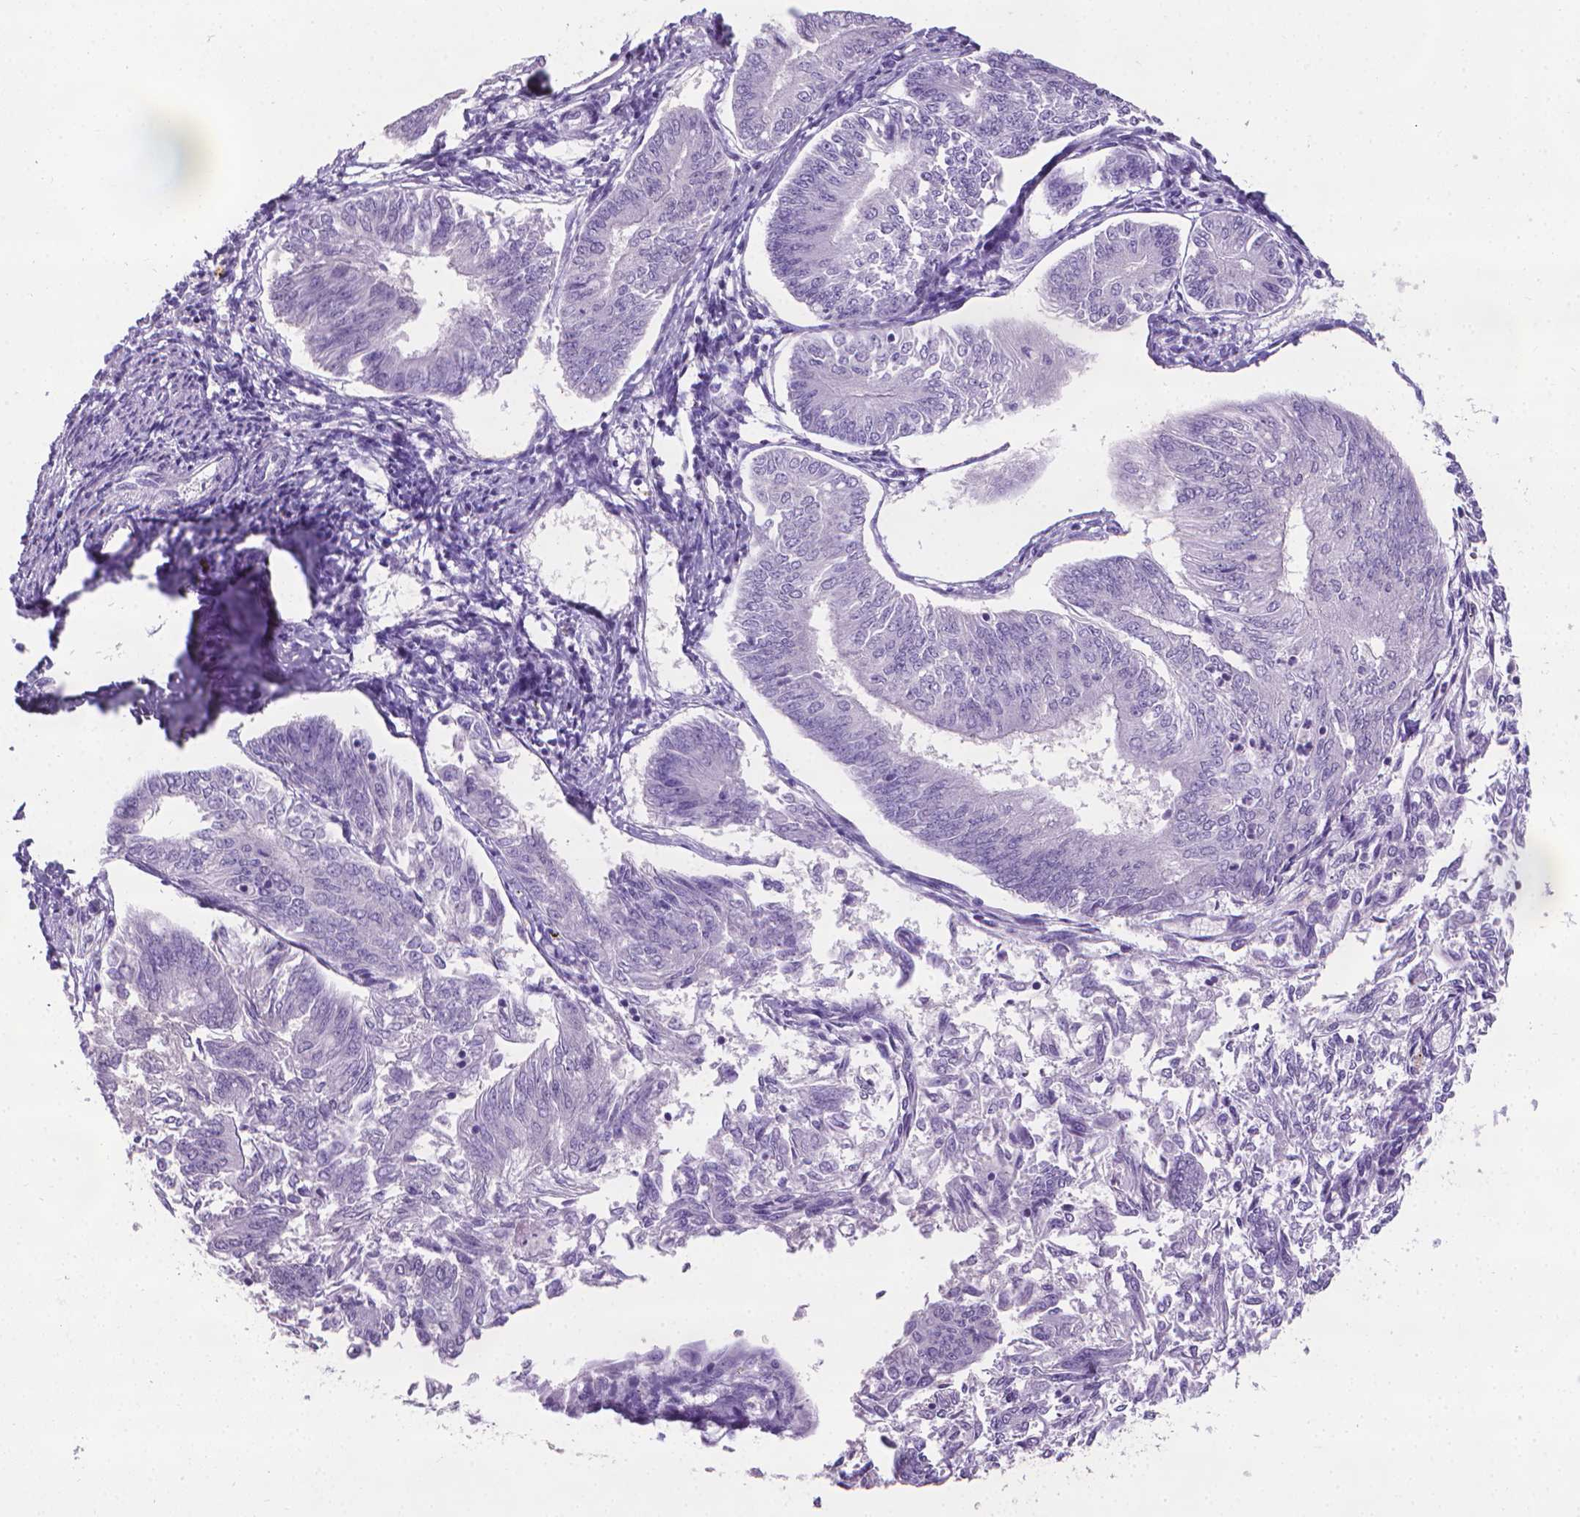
{"staining": {"intensity": "negative", "quantity": "none", "location": "none"}, "tissue": "endometrial cancer", "cell_type": "Tumor cells", "image_type": "cancer", "snomed": [{"axis": "morphology", "description": "Adenocarcinoma, NOS"}, {"axis": "topography", "description": "Endometrium"}], "caption": "Endometrial adenocarcinoma was stained to show a protein in brown. There is no significant positivity in tumor cells. Nuclei are stained in blue.", "gene": "XPNPEP2", "patient": {"sex": "female", "age": 58}}